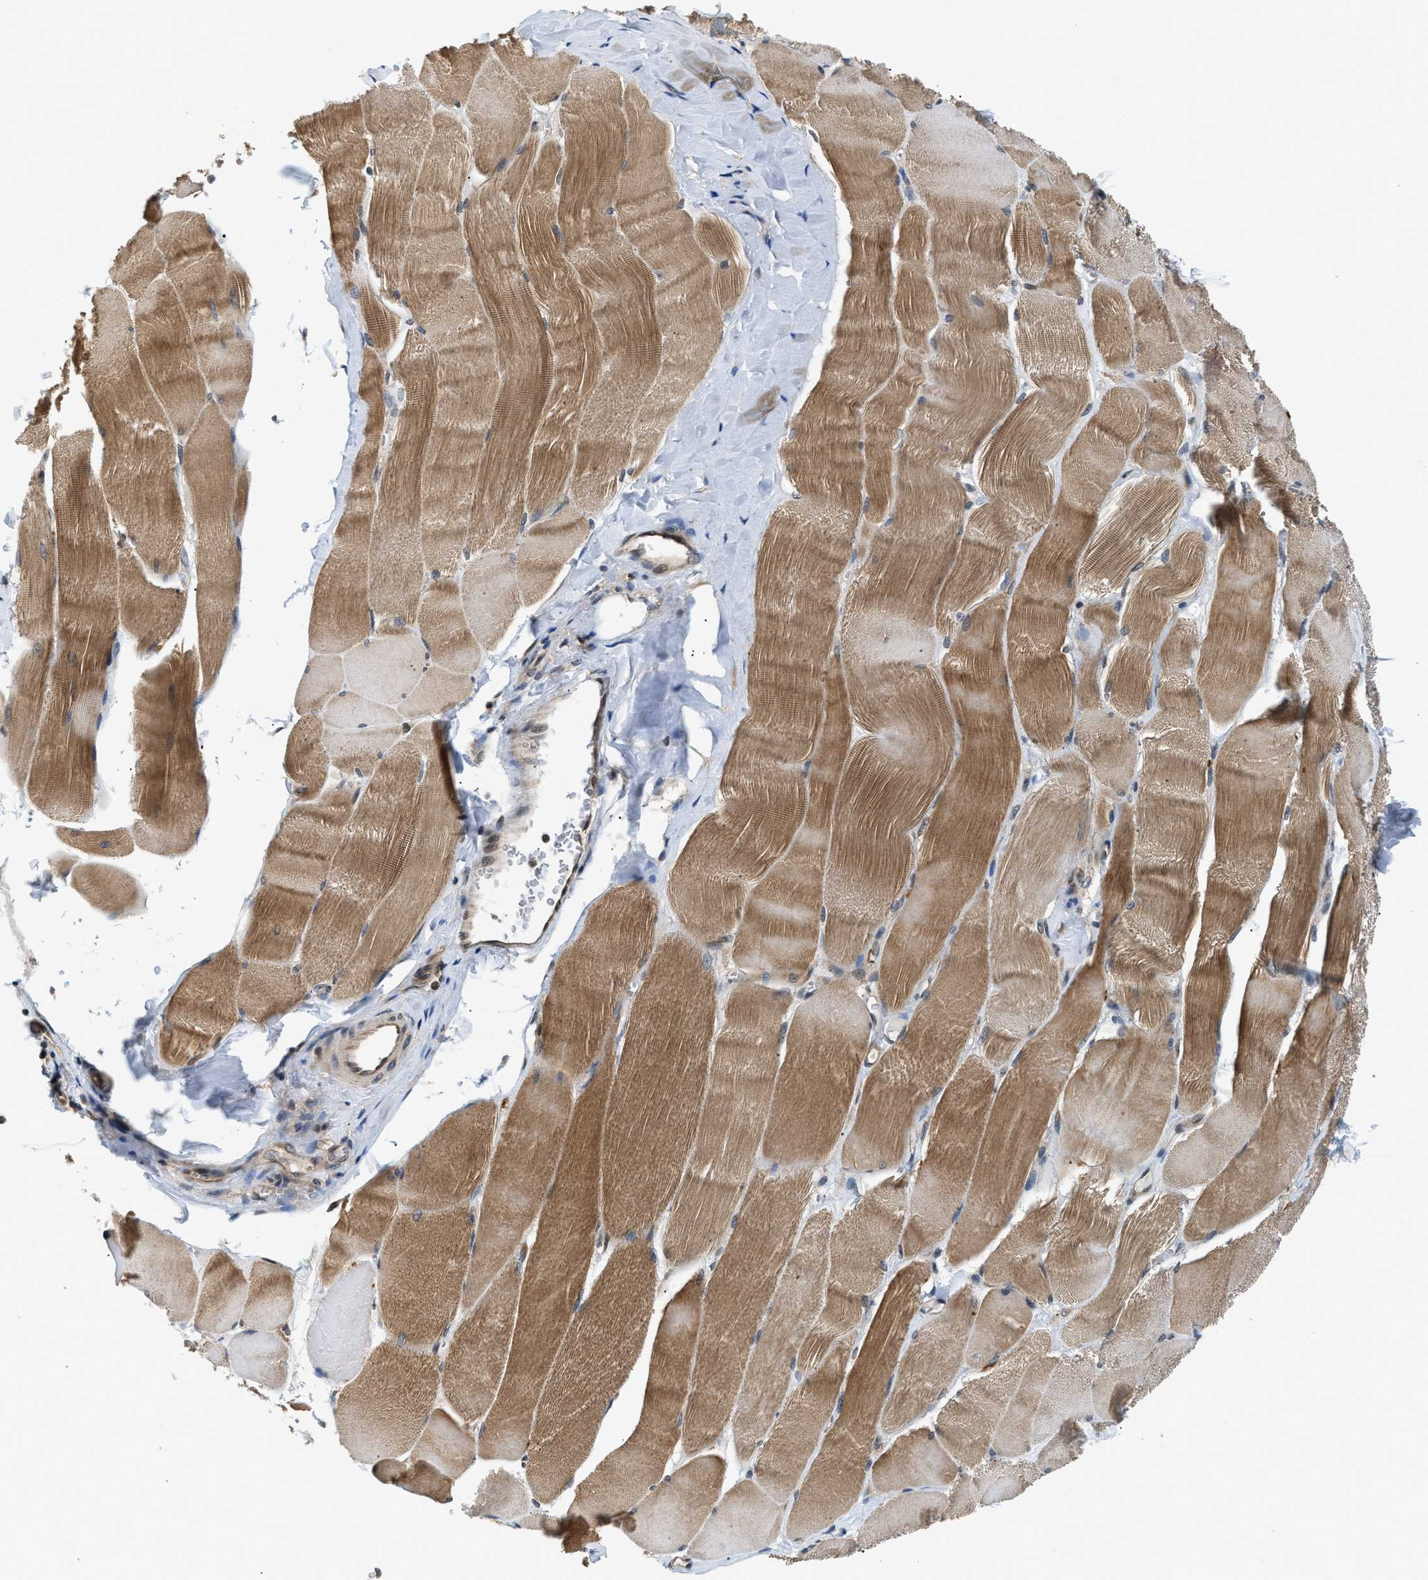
{"staining": {"intensity": "moderate", "quantity": ">75%", "location": "cytoplasmic/membranous"}, "tissue": "skeletal muscle", "cell_type": "Myocytes", "image_type": "normal", "snomed": [{"axis": "morphology", "description": "Normal tissue, NOS"}, {"axis": "morphology", "description": "Squamous cell carcinoma, NOS"}, {"axis": "topography", "description": "Skeletal muscle"}], "caption": "Immunohistochemistry (IHC) staining of unremarkable skeletal muscle, which displays medium levels of moderate cytoplasmic/membranous expression in approximately >75% of myocytes indicating moderate cytoplasmic/membranous protein positivity. The staining was performed using DAB (3,3'-diaminobenzidine) (brown) for protein detection and nuclei were counterstained in hematoxylin (blue).", "gene": "RAB29", "patient": {"sex": "male", "age": 51}}